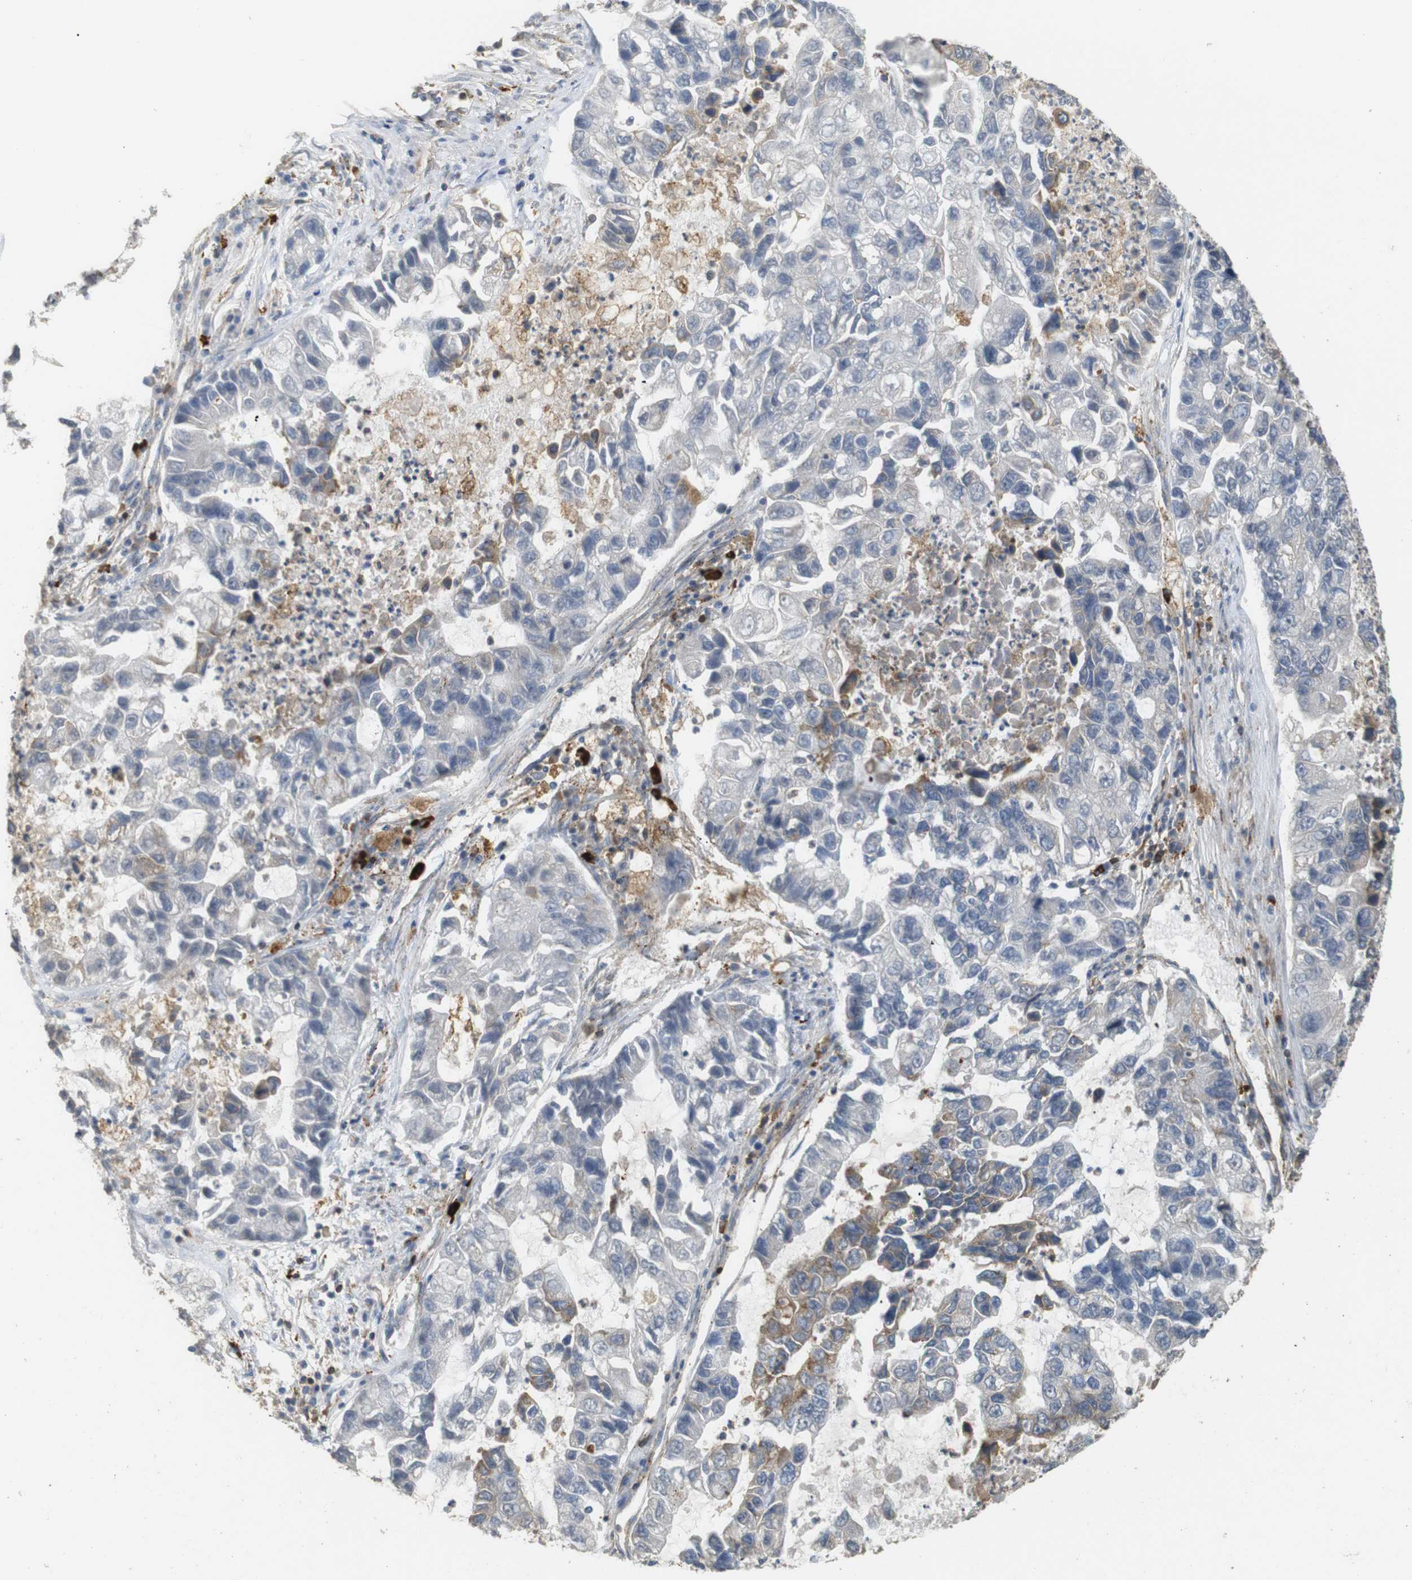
{"staining": {"intensity": "moderate", "quantity": "<25%", "location": "cytoplasmic/membranous"}, "tissue": "lung cancer", "cell_type": "Tumor cells", "image_type": "cancer", "snomed": [{"axis": "morphology", "description": "Adenocarcinoma, NOS"}, {"axis": "topography", "description": "Lung"}], "caption": "A histopathology image of lung cancer stained for a protein shows moderate cytoplasmic/membranous brown staining in tumor cells.", "gene": "KSR1", "patient": {"sex": "female", "age": 51}}